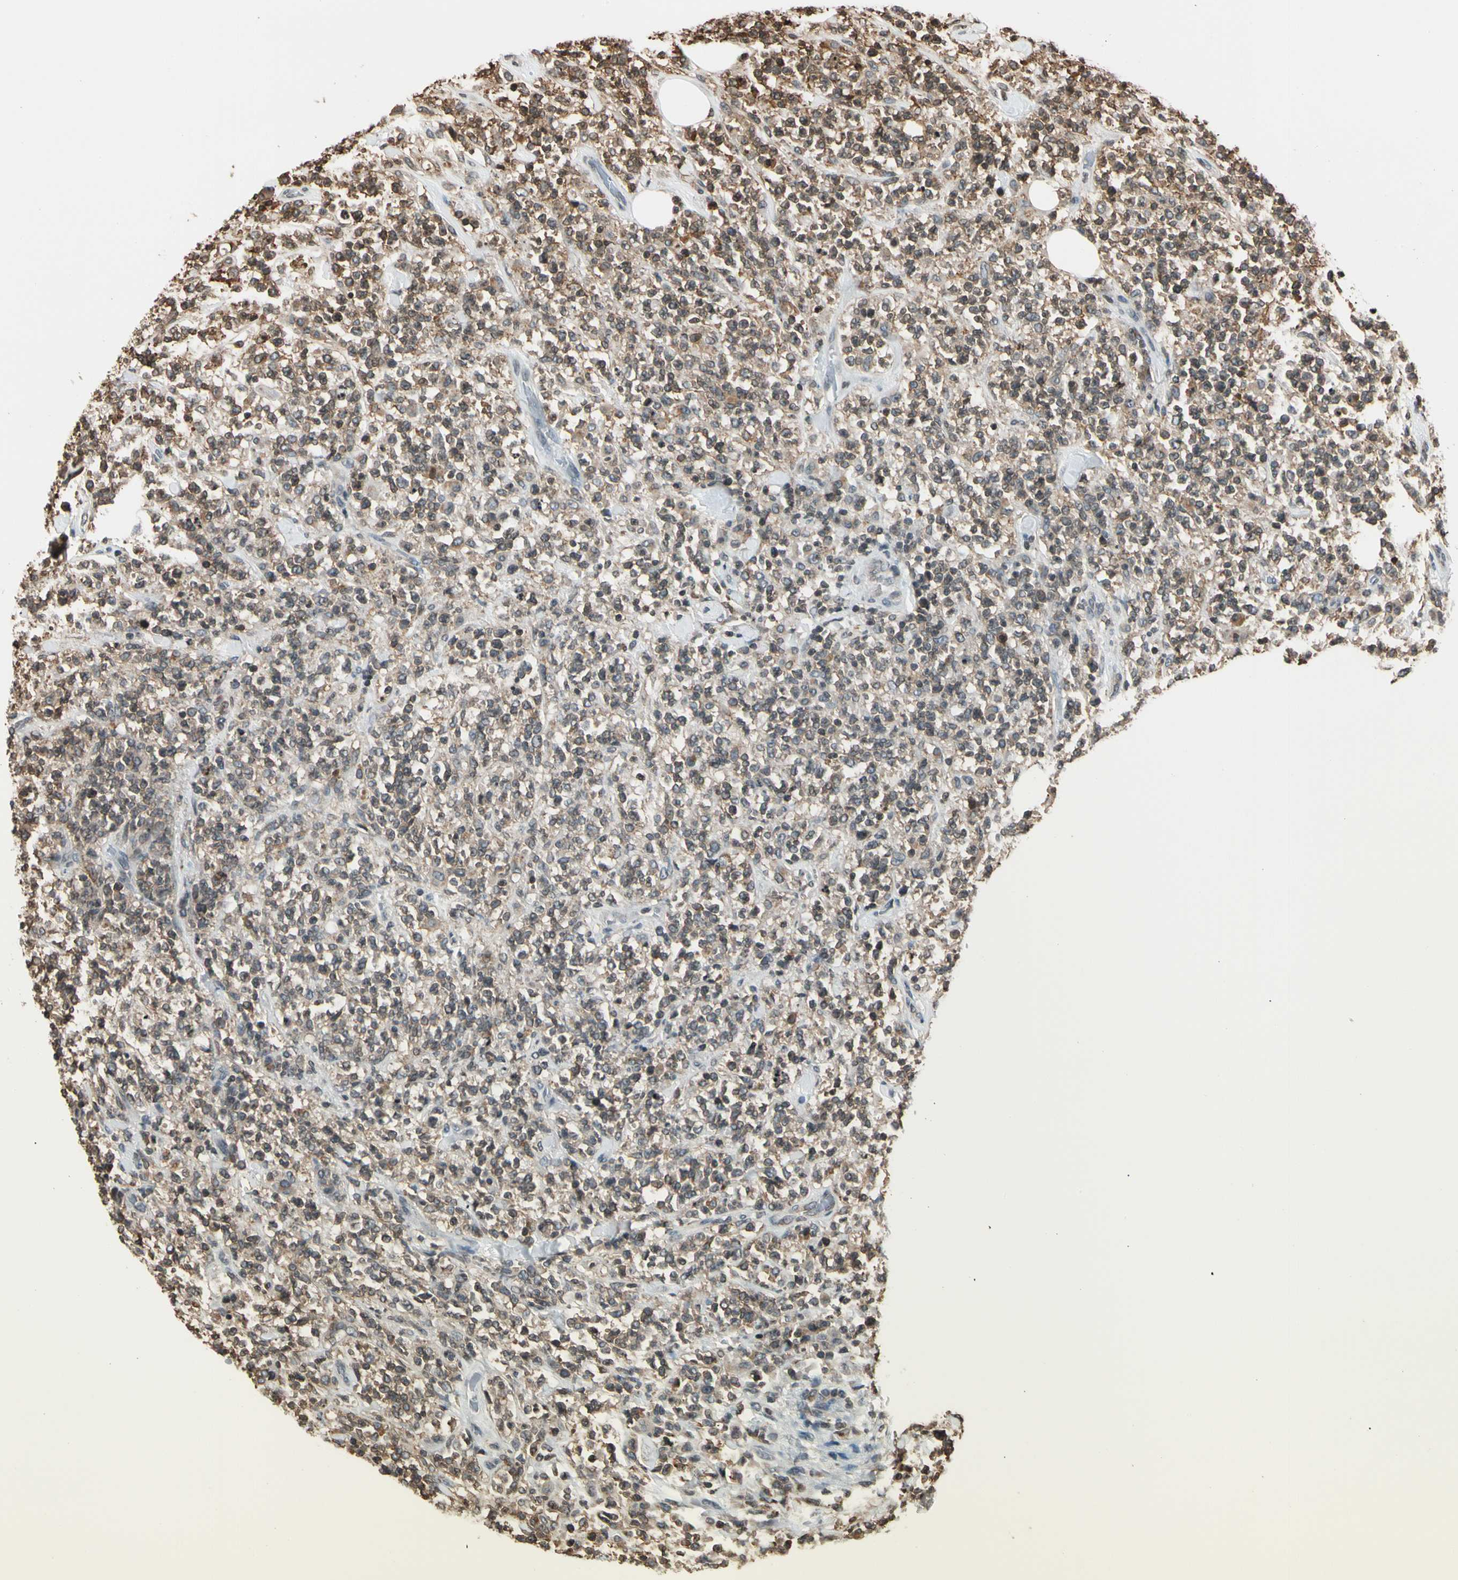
{"staining": {"intensity": "moderate", "quantity": "<25%", "location": "cytoplasmic/membranous,nuclear"}, "tissue": "lymphoma", "cell_type": "Tumor cells", "image_type": "cancer", "snomed": [{"axis": "morphology", "description": "Malignant lymphoma, non-Hodgkin's type, High grade"}, {"axis": "topography", "description": "Soft tissue"}], "caption": "This photomicrograph exhibits immunohistochemistry (IHC) staining of malignant lymphoma, non-Hodgkin's type (high-grade), with low moderate cytoplasmic/membranous and nuclear positivity in about <25% of tumor cells.", "gene": "FER", "patient": {"sex": "male", "age": 18}}